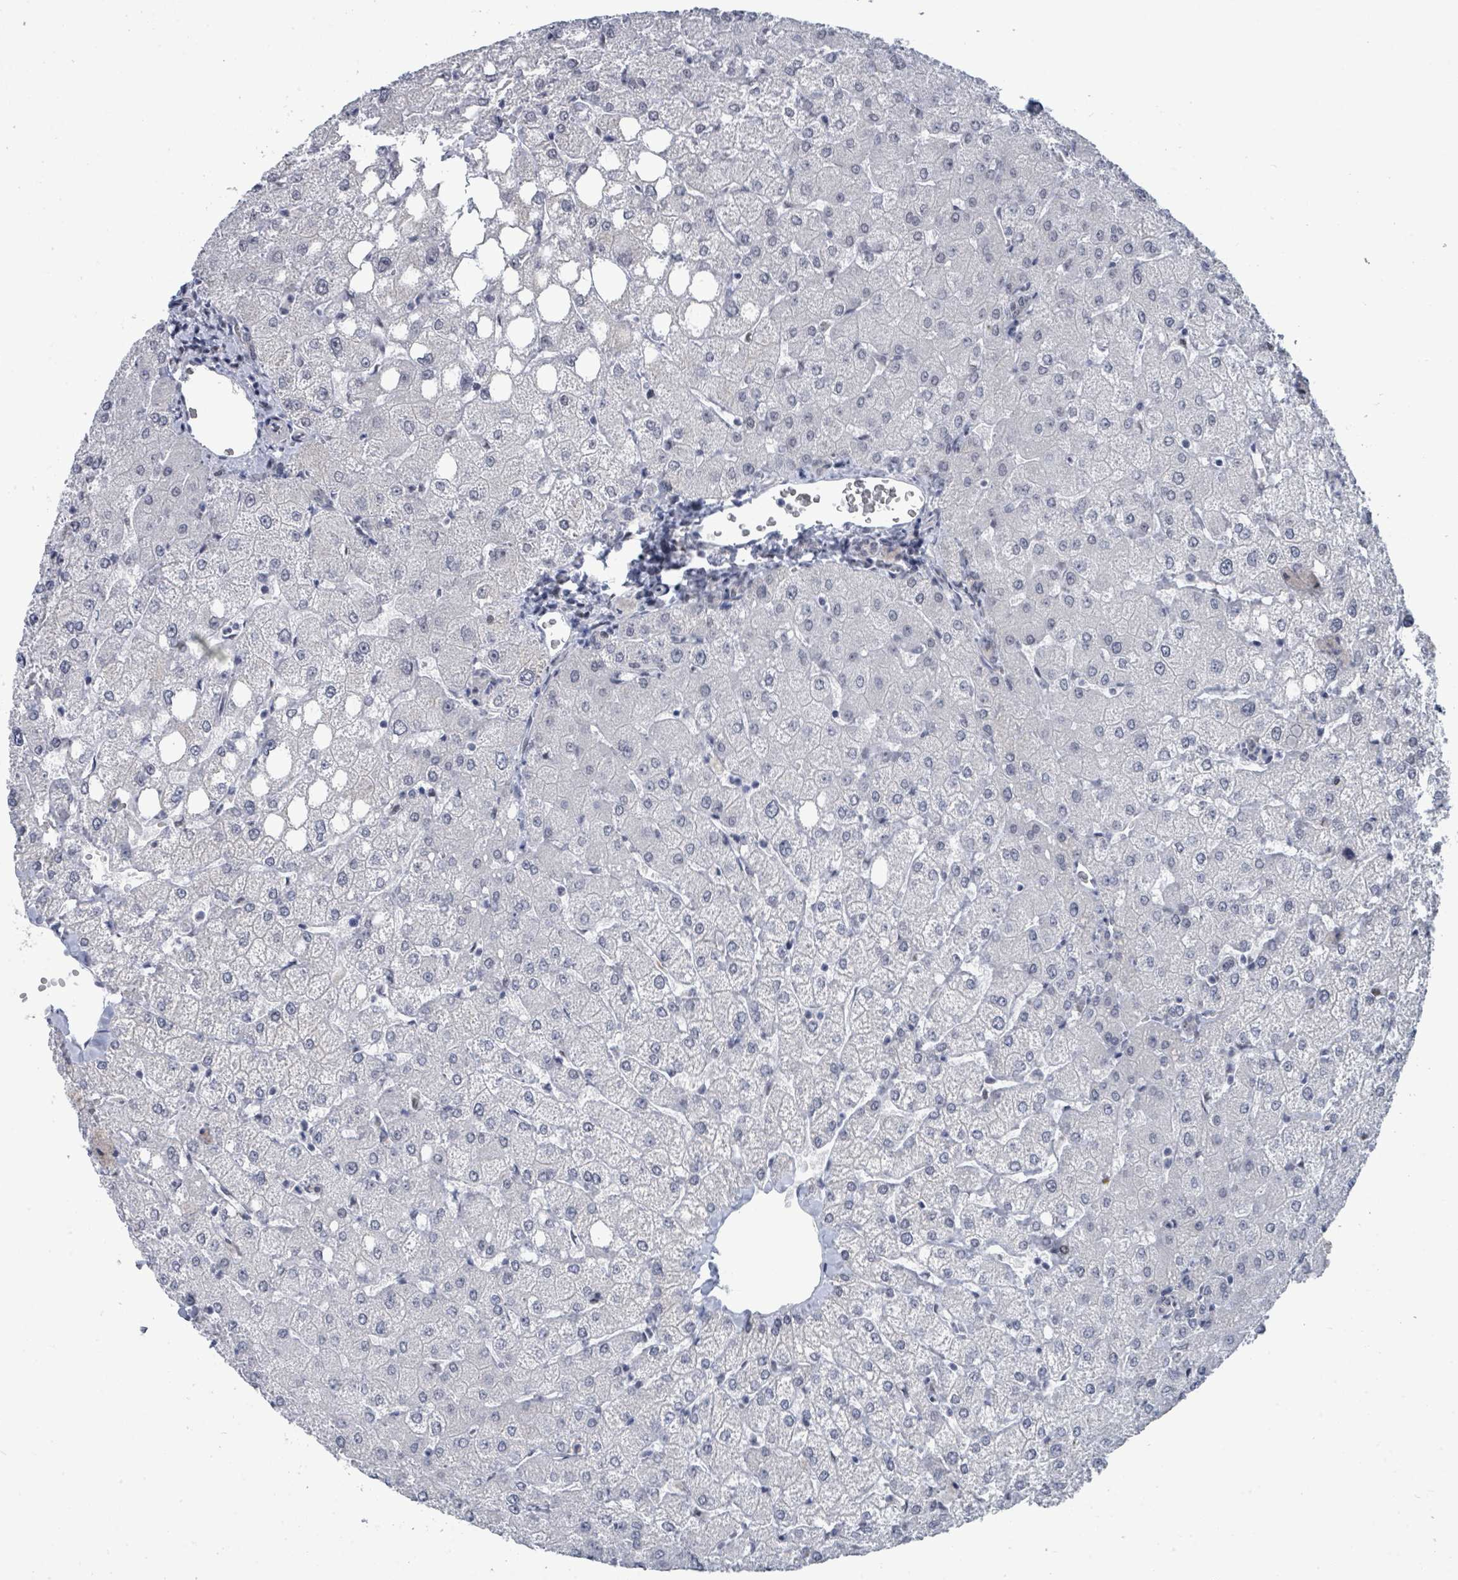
{"staining": {"intensity": "negative", "quantity": "none", "location": "none"}, "tissue": "liver", "cell_type": "Cholangiocytes", "image_type": "normal", "snomed": [{"axis": "morphology", "description": "Normal tissue, NOS"}, {"axis": "topography", "description": "Liver"}], "caption": "Histopathology image shows no significant protein positivity in cholangiocytes of unremarkable liver.", "gene": "CT45A10", "patient": {"sex": "female", "age": 54}}